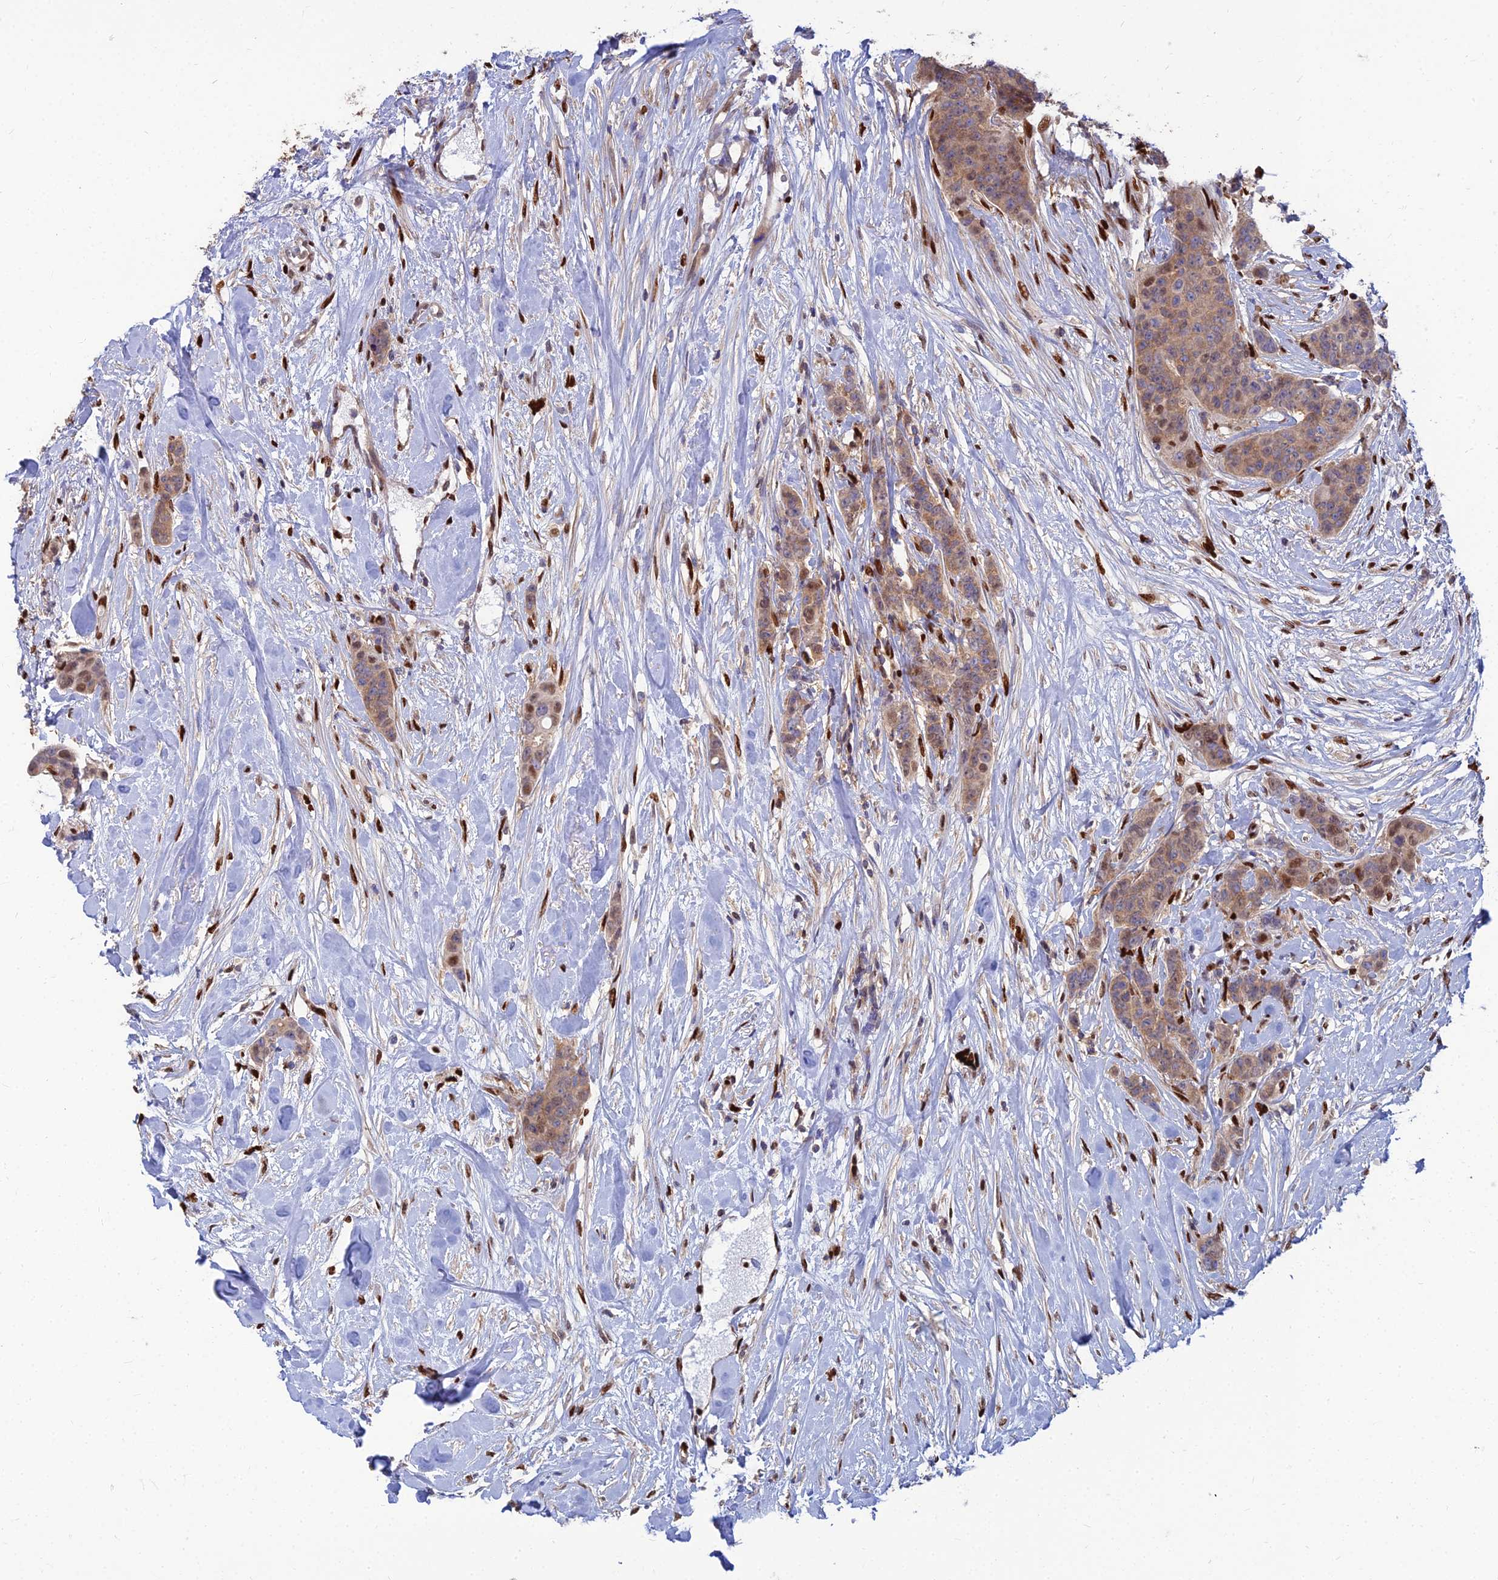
{"staining": {"intensity": "moderate", "quantity": "25%-75%", "location": "cytoplasmic/membranous,nuclear"}, "tissue": "breast cancer", "cell_type": "Tumor cells", "image_type": "cancer", "snomed": [{"axis": "morphology", "description": "Duct carcinoma"}, {"axis": "topography", "description": "Breast"}], "caption": "Breast invasive ductal carcinoma stained for a protein displays moderate cytoplasmic/membranous and nuclear positivity in tumor cells.", "gene": "DNPEP", "patient": {"sex": "female", "age": 40}}